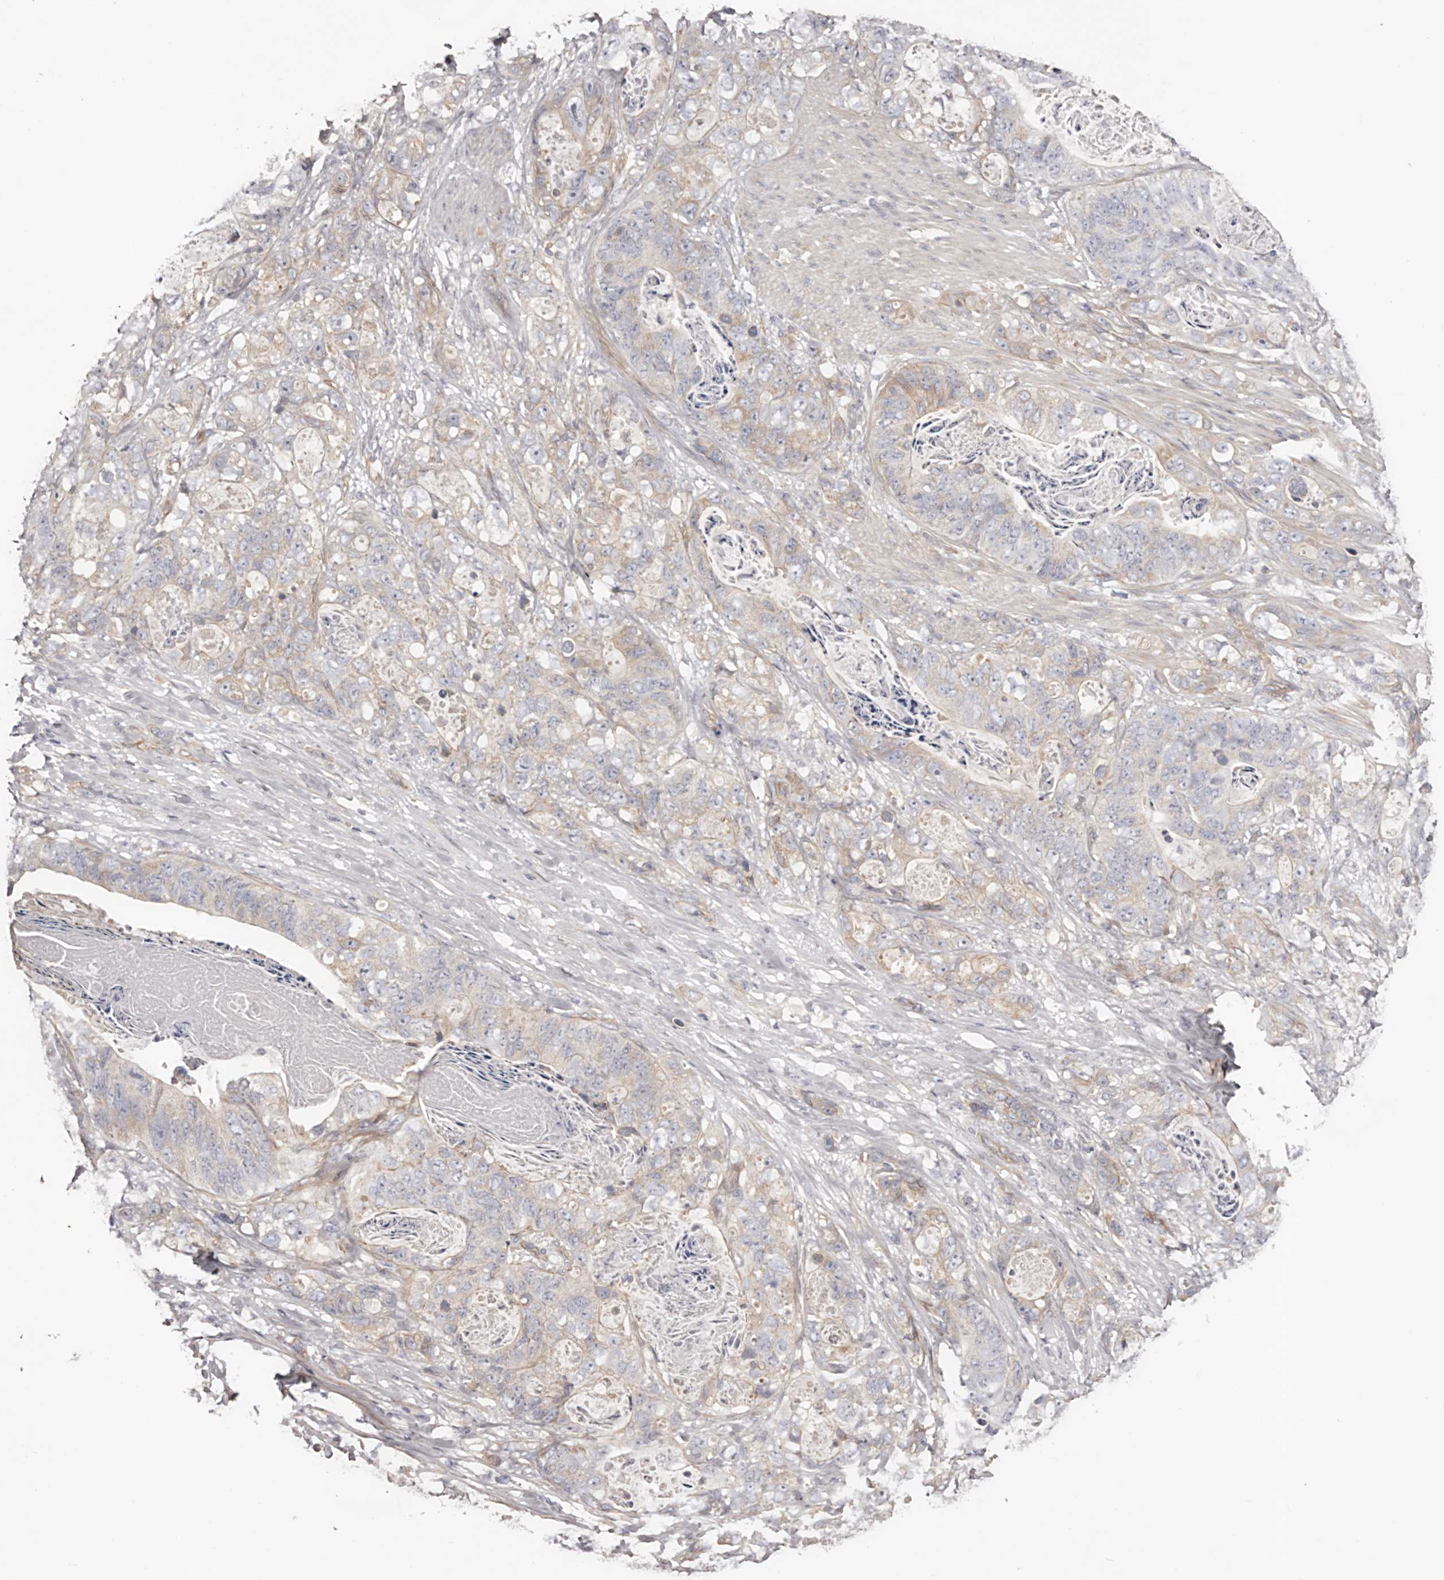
{"staining": {"intensity": "negative", "quantity": "none", "location": "none"}, "tissue": "stomach cancer", "cell_type": "Tumor cells", "image_type": "cancer", "snomed": [{"axis": "morphology", "description": "Normal tissue, NOS"}, {"axis": "morphology", "description": "Adenocarcinoma, NOS"}, {"axis": "topography", "description": "Stomach"}], "caption": "Immunohistochemistry (IHC) image of neoplastic tissue: human adenocarcinoma (stomach) stained with DAB exhibits no significant protein positivity in tumor cells. Brightfield microscopy of immunohistochemistry stained with DAB (3,3'-diaminobenzidine) (brown) and hematoxylin (blue), captured at high magnification.", "gene": "DMRT2", "patient": {"sex": "female", "age": 89}}